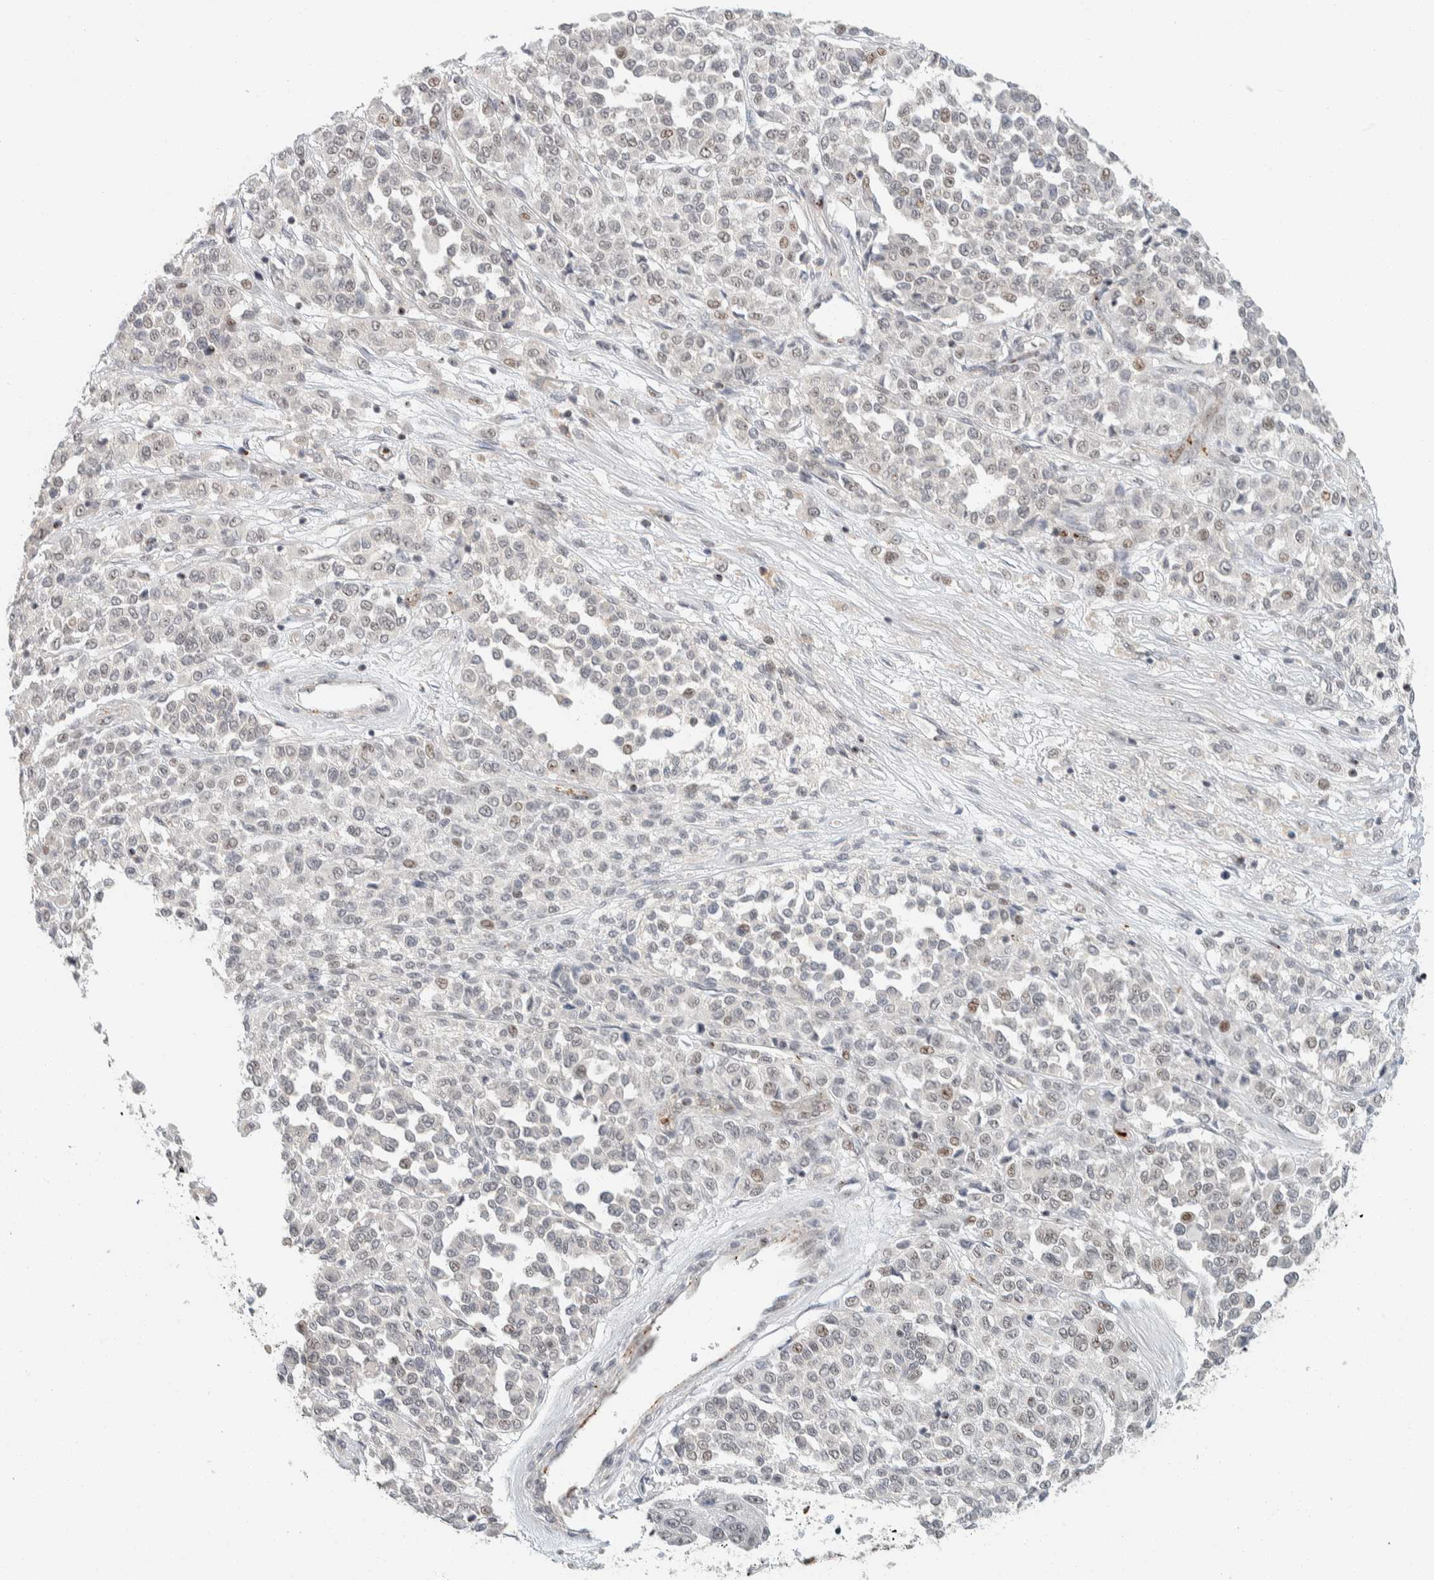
{"staining": {"intensity": "weak", "quantity": "25%-75%", "location": "nuclear"}, "tissue": "melanoma", "cell_type": "Tumor cells", "image_type": "cancer", "snomed": [{"axis": "morphology", "description": "Malignant melanoma, Metastatic site"}, {"axis": "topography", "description": "Pancreas"}], "caption": "The photomicrograph reveals staining of melanoma, revealing weak nuclear protein positivity (brown color) within tumor cells.", "gene": "ZBTB2", "patient": {"sex": "female", "age": 30}}